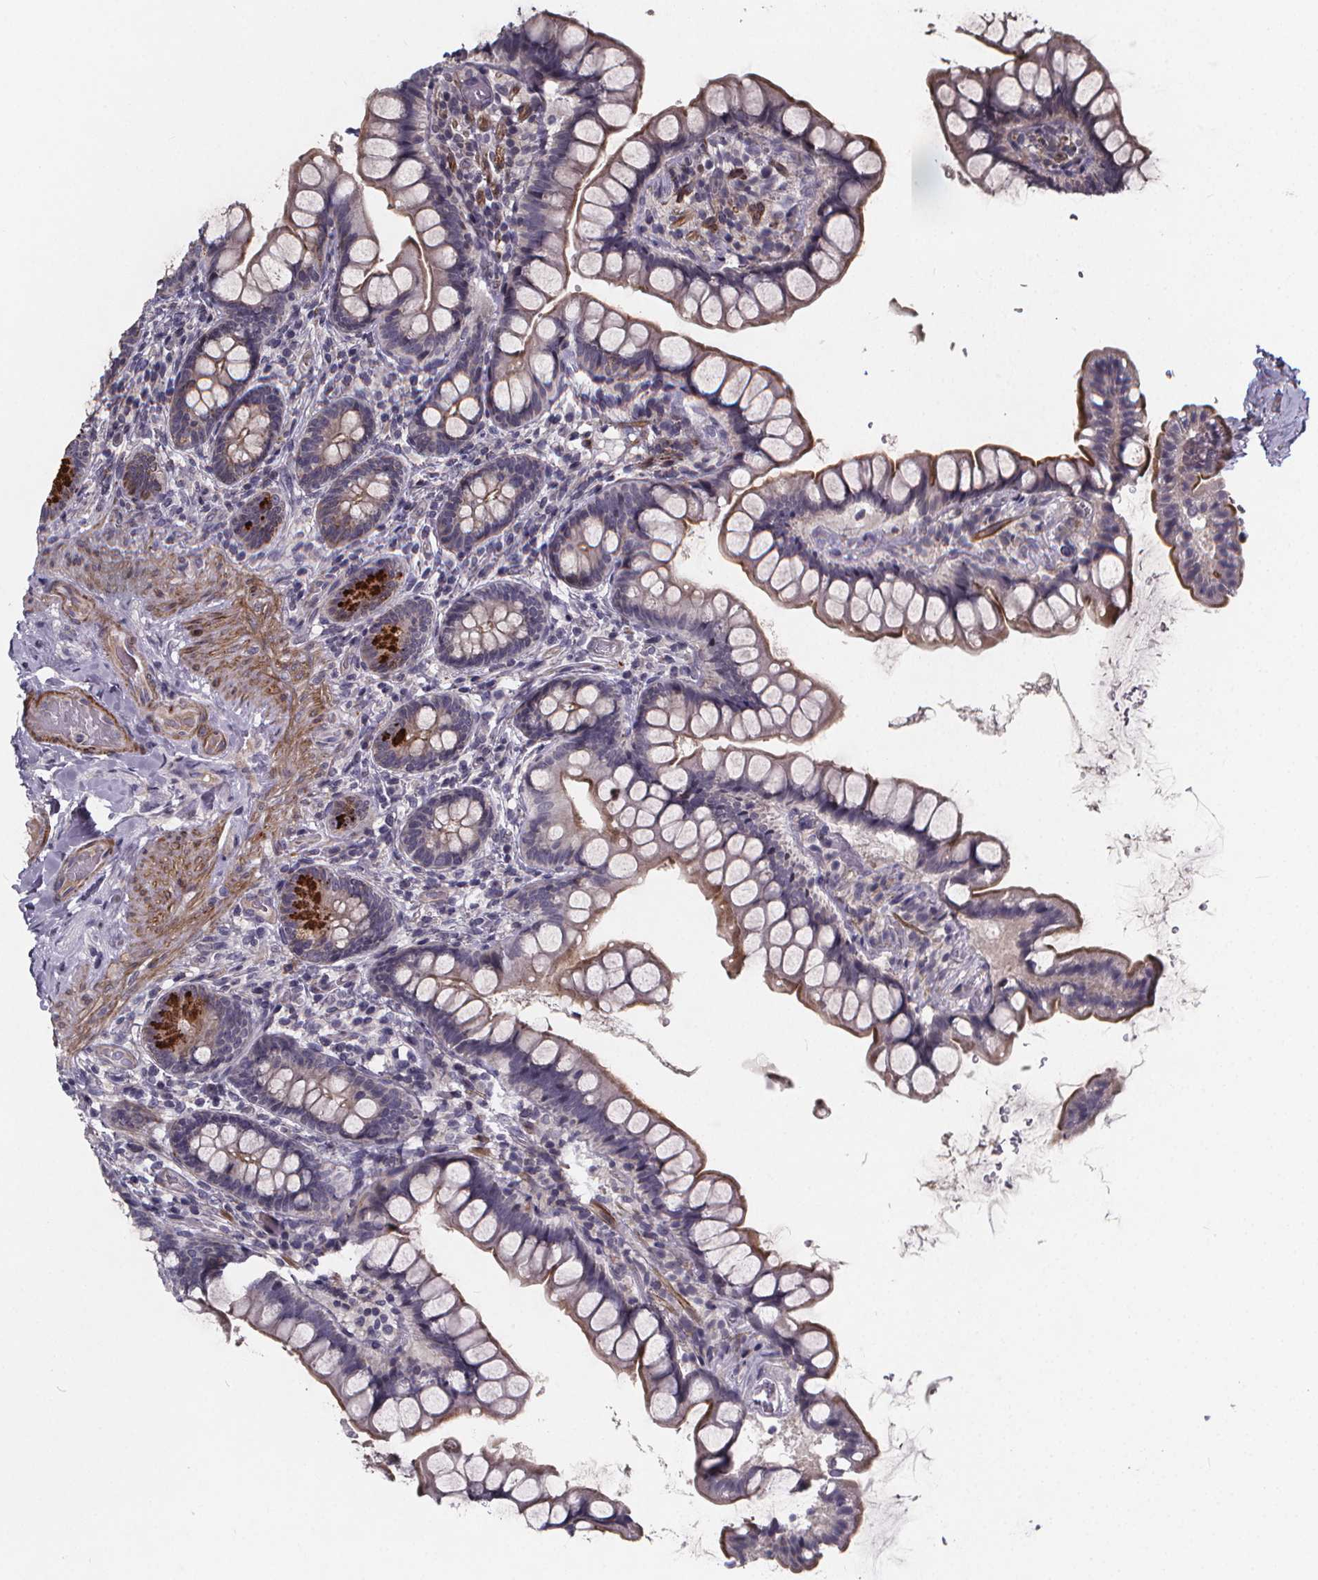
{"staining": {"intensity": "strong", "quantity": "25%-75%", "location": "cytoplasmic/membranous"}, "tissue": "small intestine", "cell_type": "Glandular cells", "image_type": "normal", "snomed": [{"axis": "morphology", "description": "Normal tissue, NOS"}, {"axis": "topography", "description": "Small intestine"}], "caption": "IHC (DAB) staining of unremarkable human small intestine exhibits strong cytoplasmic/membranous protein staining in approximately 25%-75% of glandular cells.", "gene": "FBXW2", "patient": {"sex": "male", "age": 70}}